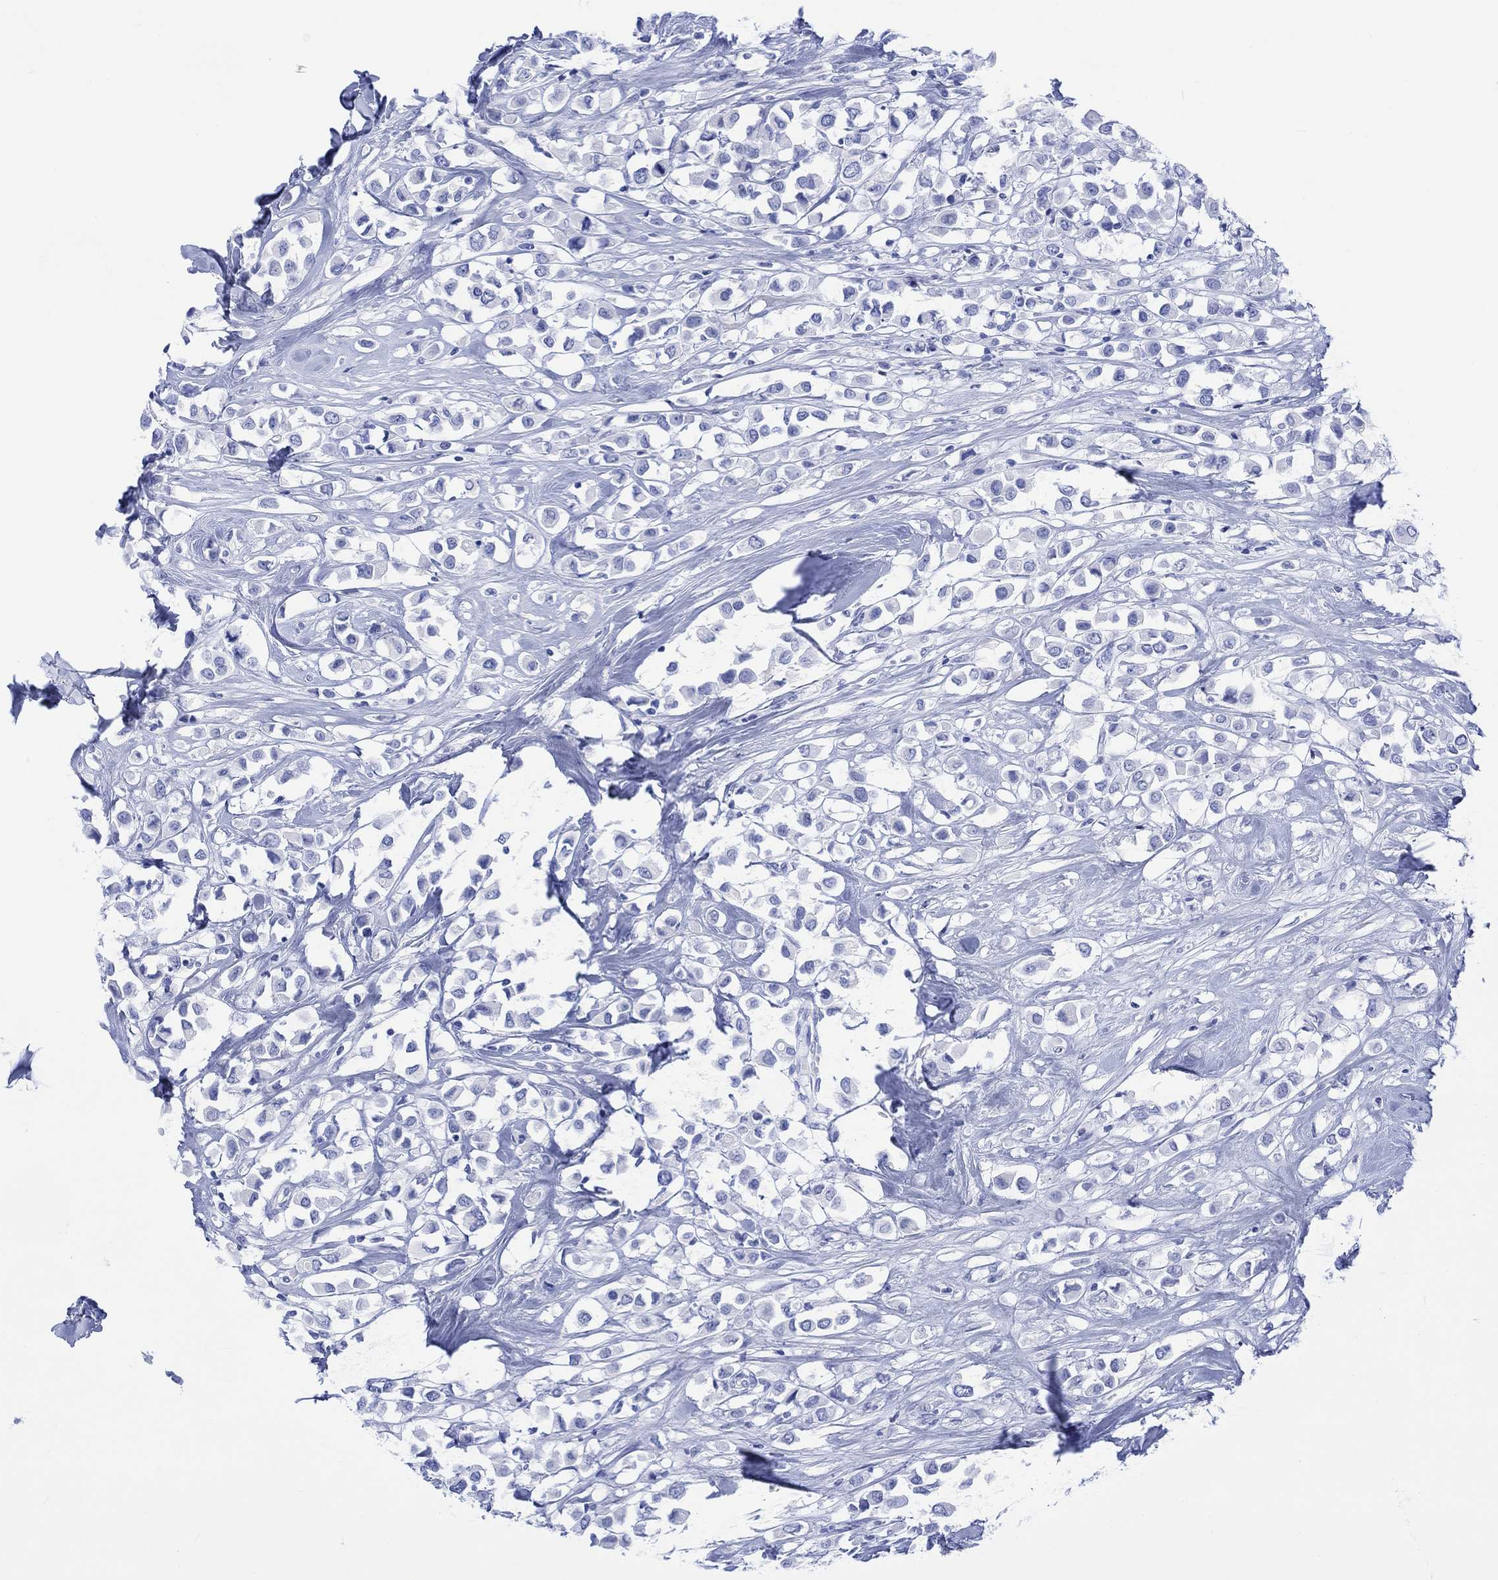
{"staining": {"intensity": "negative", "quantity": "none", "location": "none"}, "tissue": "breast cancer", "cell_type": "Tumor cells", "image_type": "cancer", "snomed": [{"axis": "morphology", "description": "Duct carcinoma"}, {"axis": "topography", "description": "Breast"}], "caption": "Immunohistochemistry of human breast cancer (intraductal carcinoma) displays no staining in tumor cells.", "gene": "CELF4", "patient": {"sex": "female", "age": 61}}